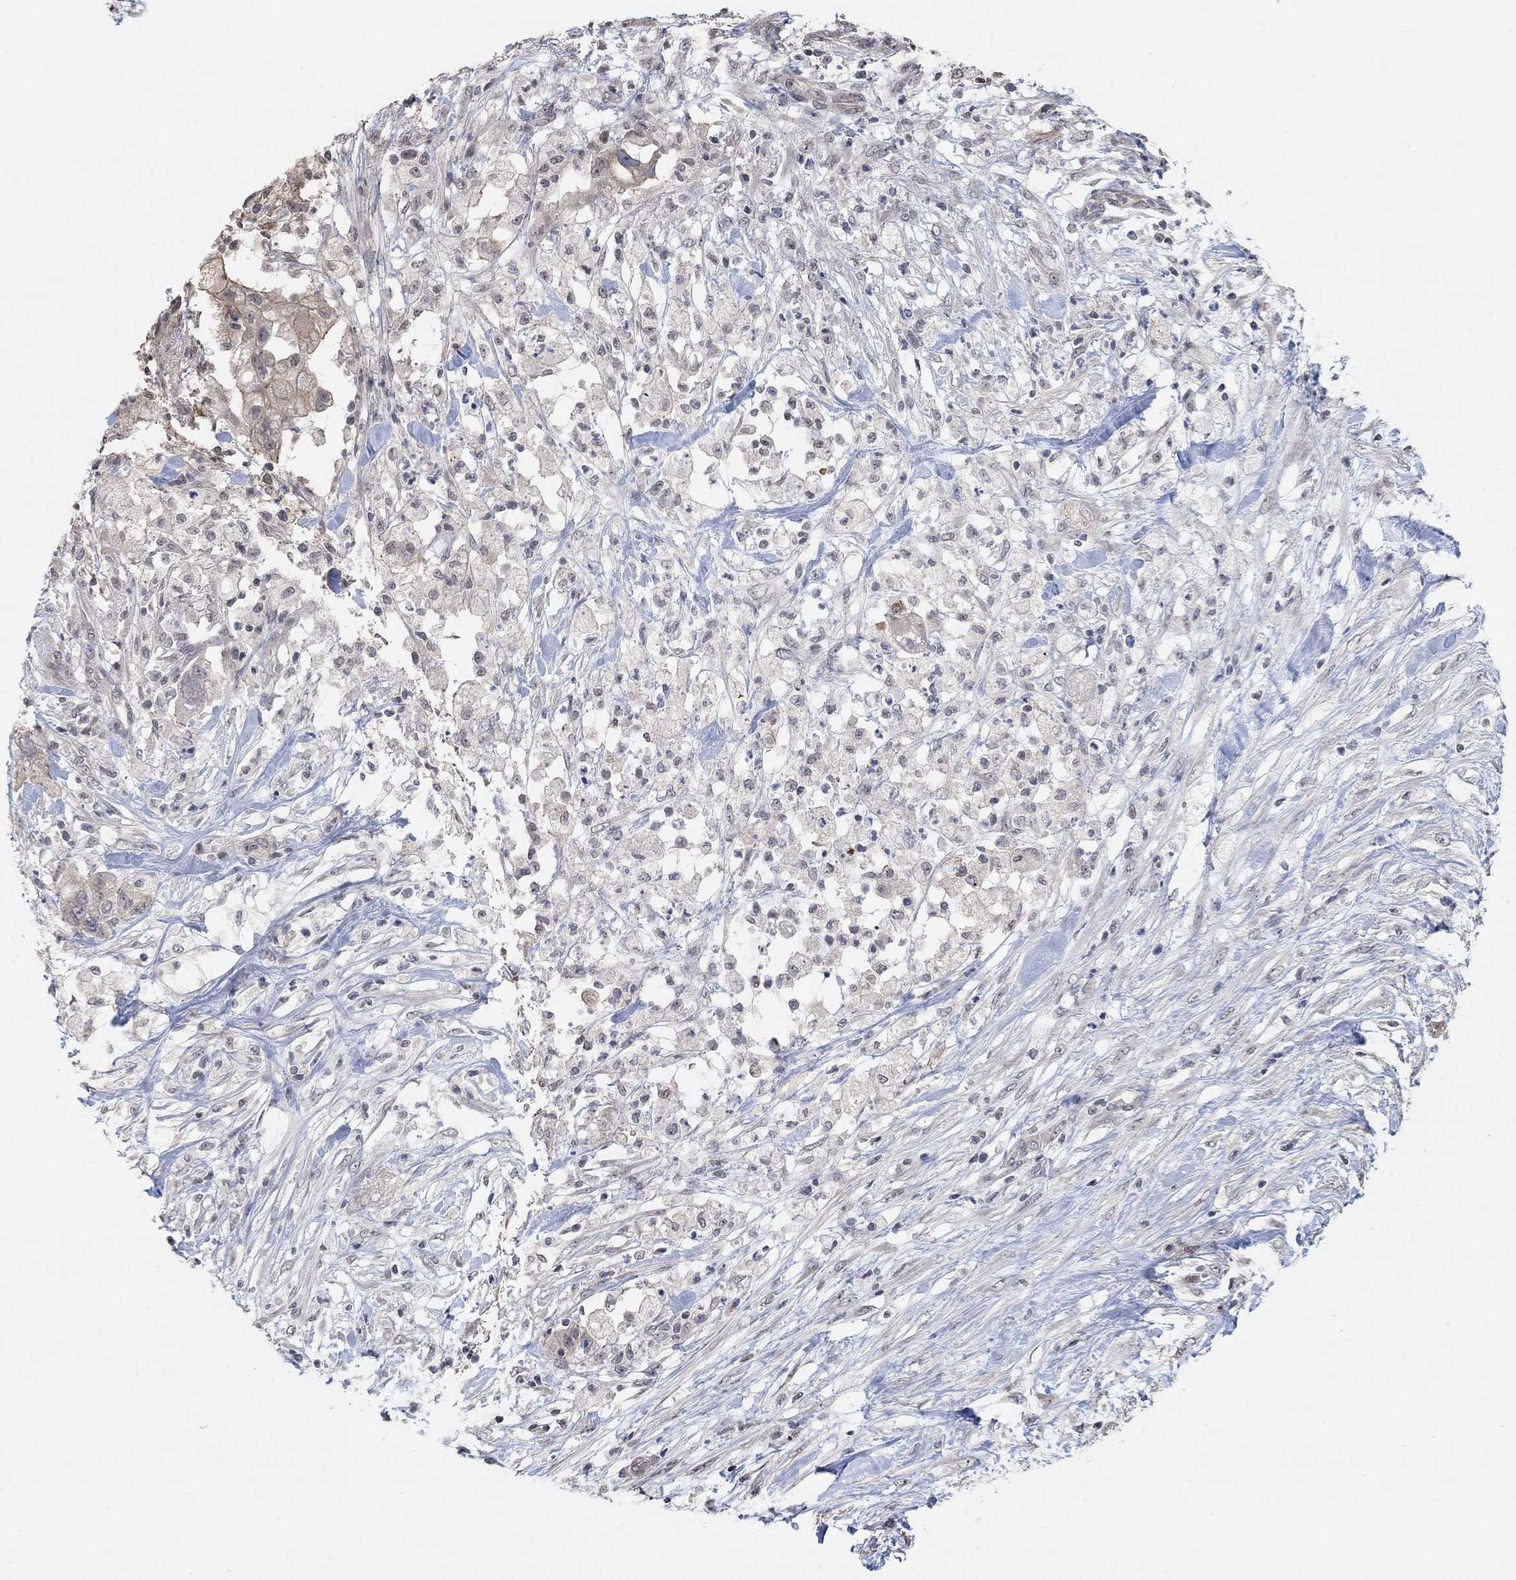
{"staining": {"intensity": "negative", "quantity": "none", "location": "none"}, "tissue": "pancreatic cancer", "cell_type": "Tumor cells", "image_type": "cancer", "snomed": [{"axis": "morphology", "description": "Adenocarcinoma, NOS"}, {"axis": "topography", "description": "Pancreas"}], "caption": "This micrograph is of pancreatic adenocarcinoma stained with immunohistochemistry to label a protein in brown with the nuclei are counter-stained blue. There is no expression in tumor cells.", "gene": "UNC5B", "patient": {"sex": "female", "age": 72}}